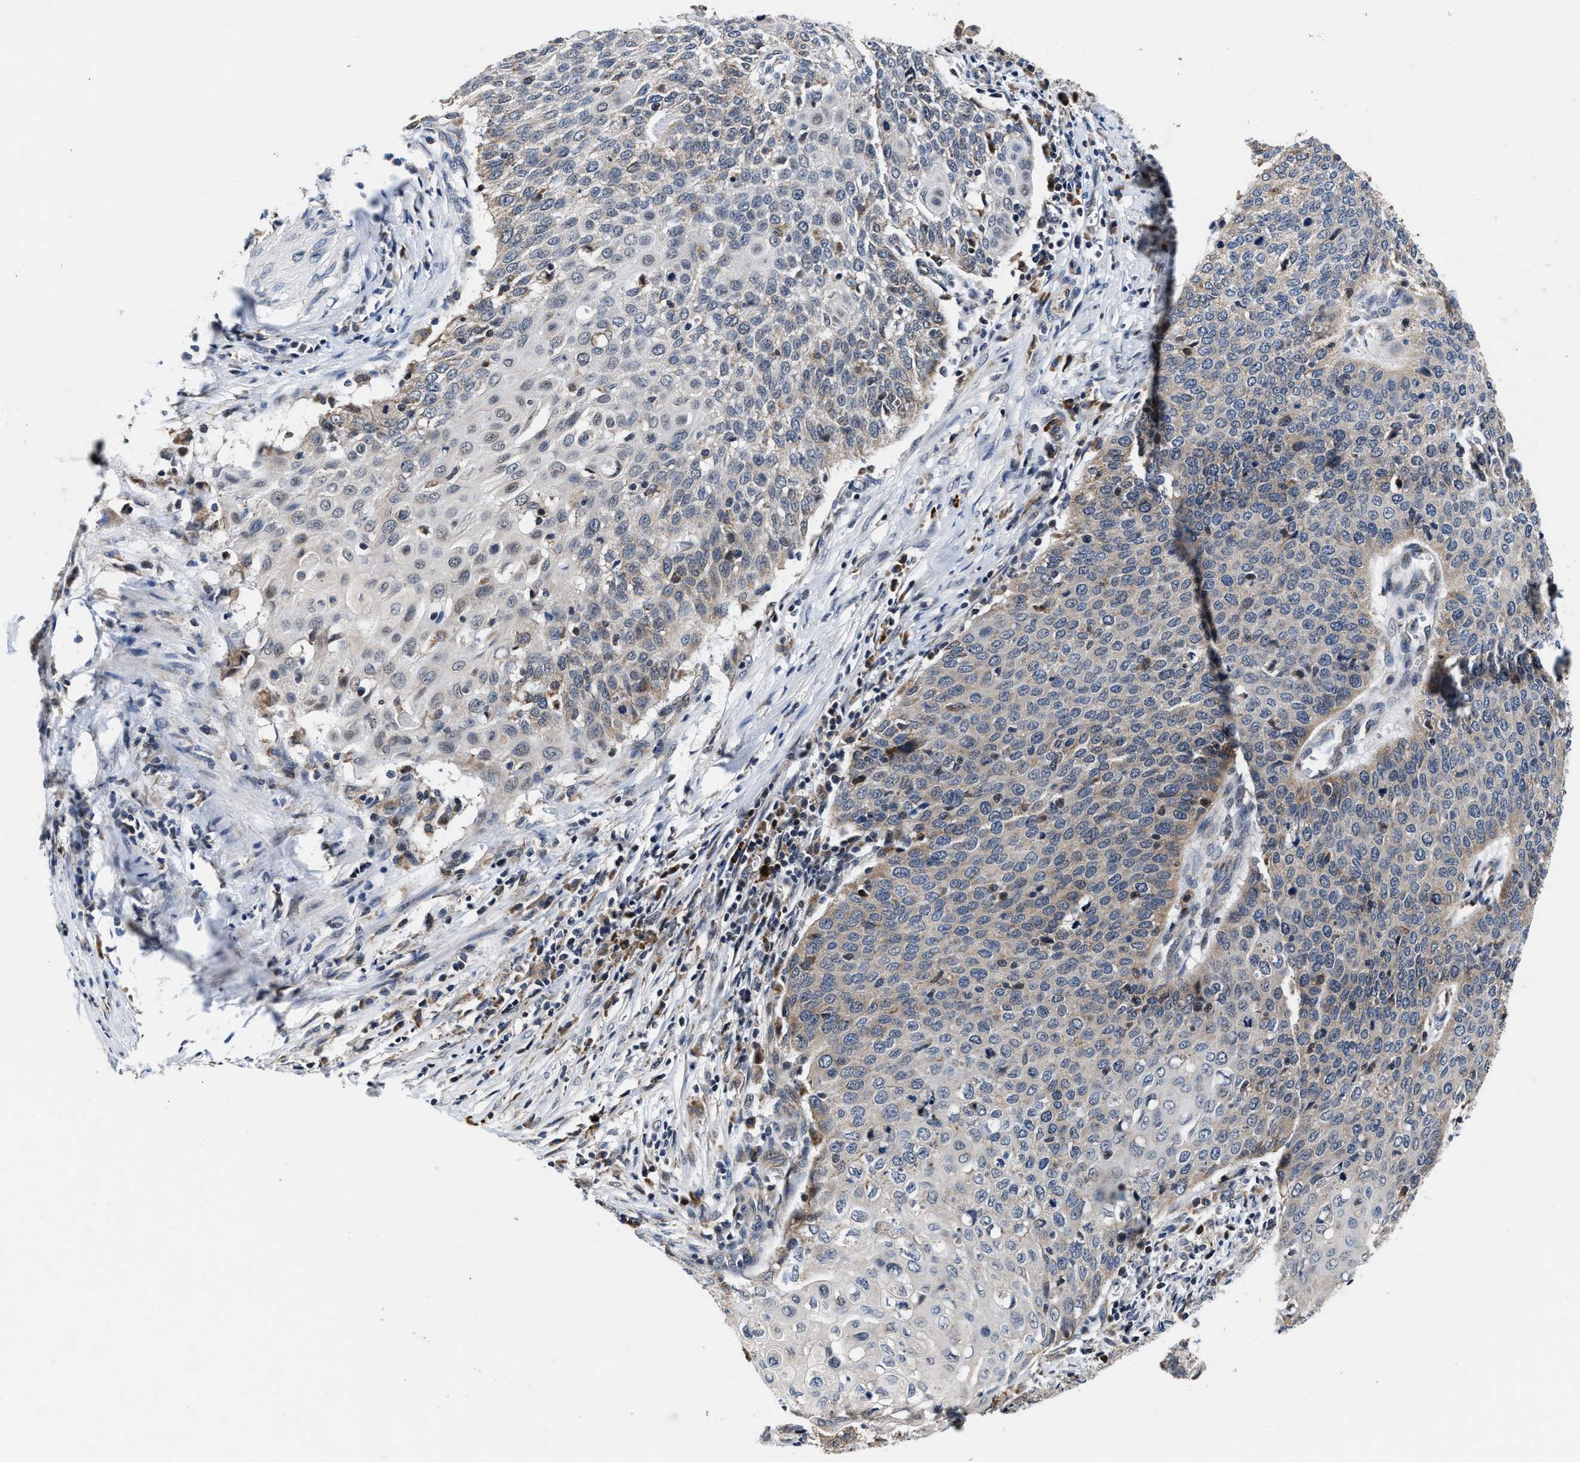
{"staining": {"intensity": "weak", "quantity": "<25%", "location": "cytoplasmic/membranous"}, "tissue": "cervical cancer", "cell_type": "Tumor cells", "image_type": "cancer", "snomed": [{"axis": "morphology", "description": "Squamous cell carcinoma, NOS"}, {"axis": "topography", "description": "Cervix"}], "caption": "Immunohistochemical staining of cervical cancer demonstrates no significant staining in tumor cells. The staining is performed using DAB brown chromogen with nuclei counter-stained in using hematoxylin.", "gene": "TMEM53", "patient": {"sex": "female", "age": 39}}